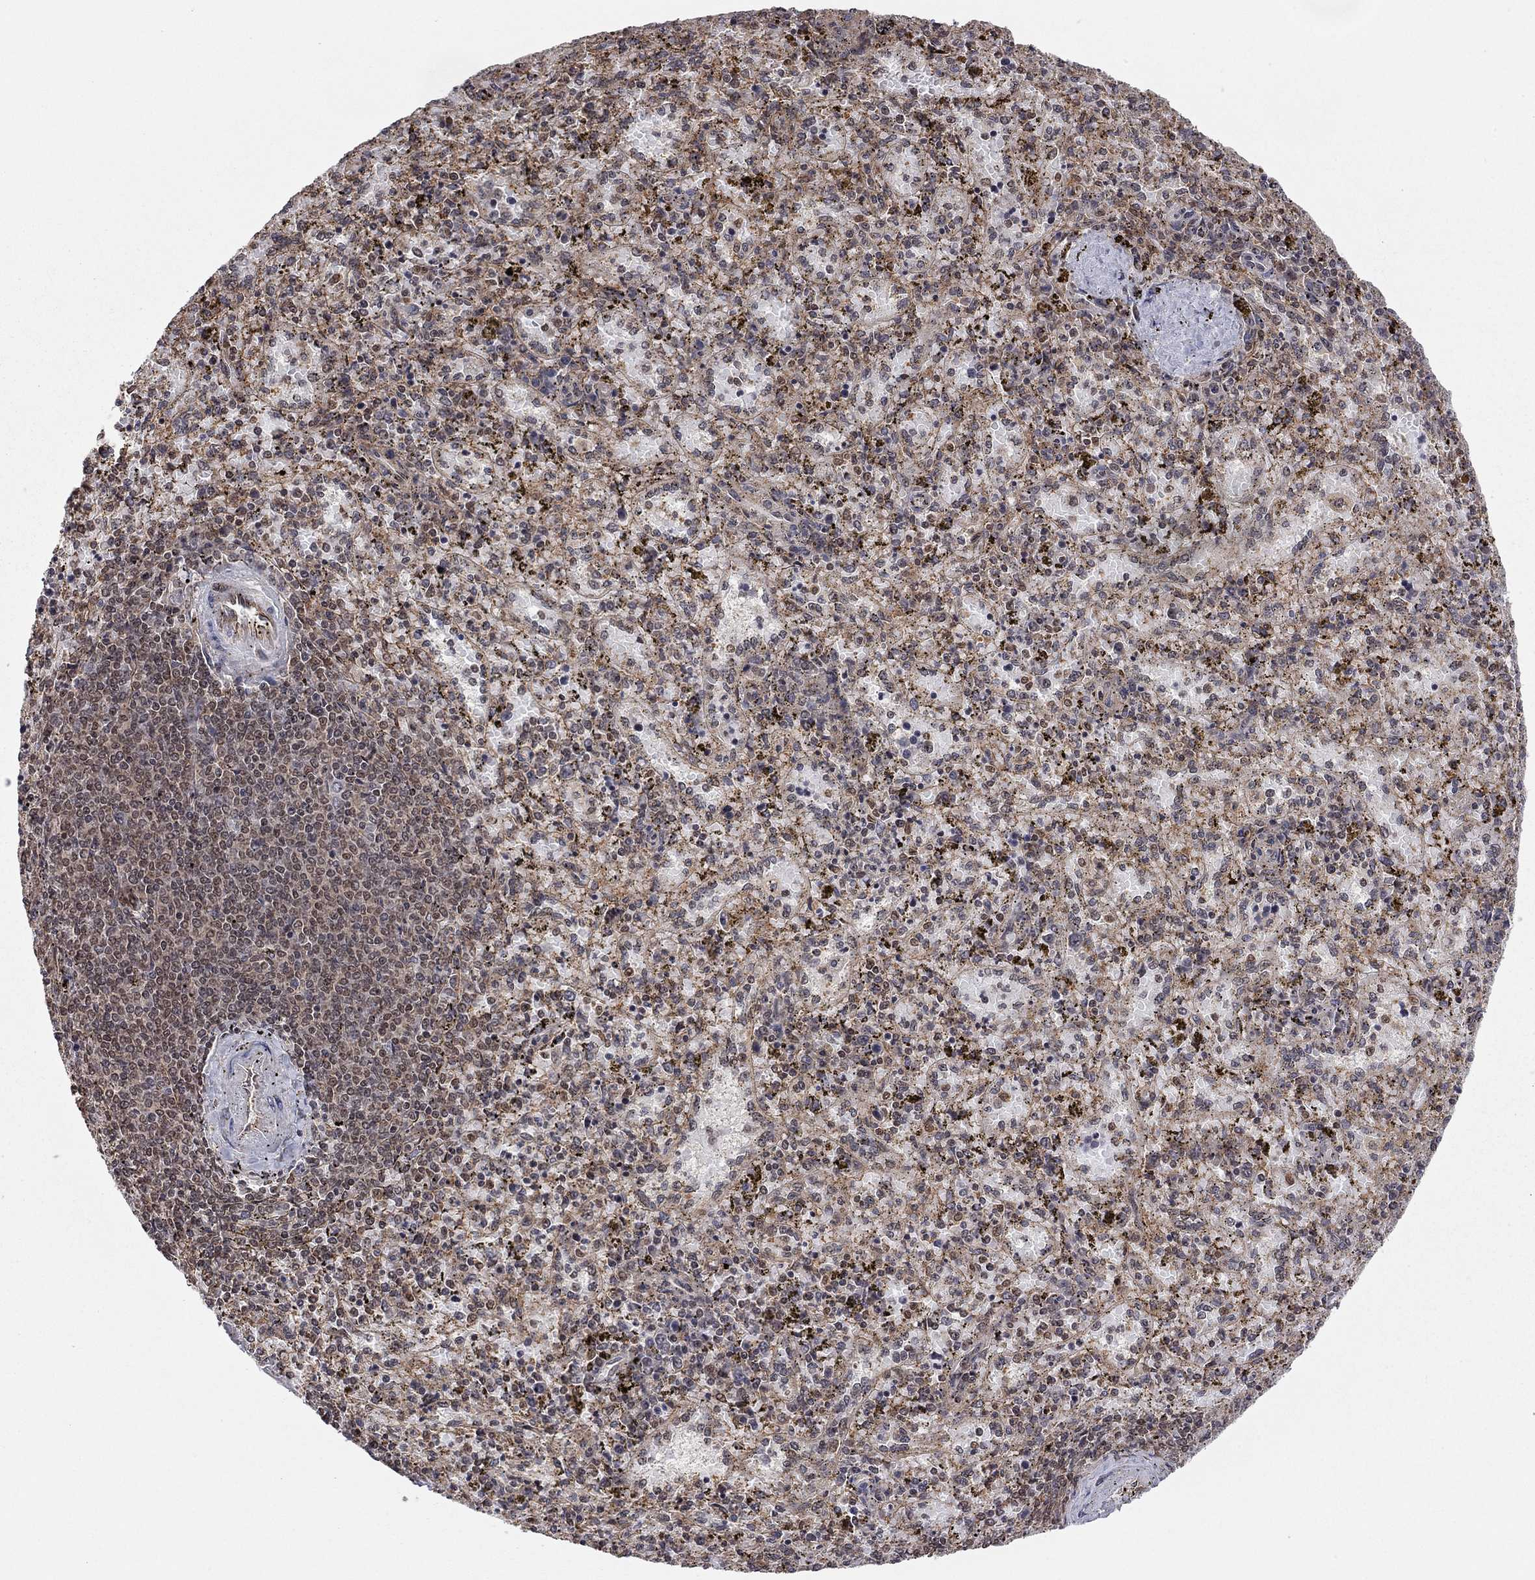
{"staining": {"intensity": "moderate", "quantity": "25%-75%", "location": "cytoplasmic/membranous"}, "tissue": "spleen", "cell_type": "Cells in red pulp", "image_type": "normal", "snomed": [{"axis": "morphology", "description": "Normal tissue, NOS"}, {"axis": "topography", "description": "Spleen"}], "caption": "Immunohistochemical staining of unremarkable human spleen shows moderate cytoplasmic/membranous protein staining in about 25%-75% of cells in red pulp. (IHC, brightfield microscopy, high magnification).", "gene": "TDP1", "patient": {"sex": "female", "age": 50}}